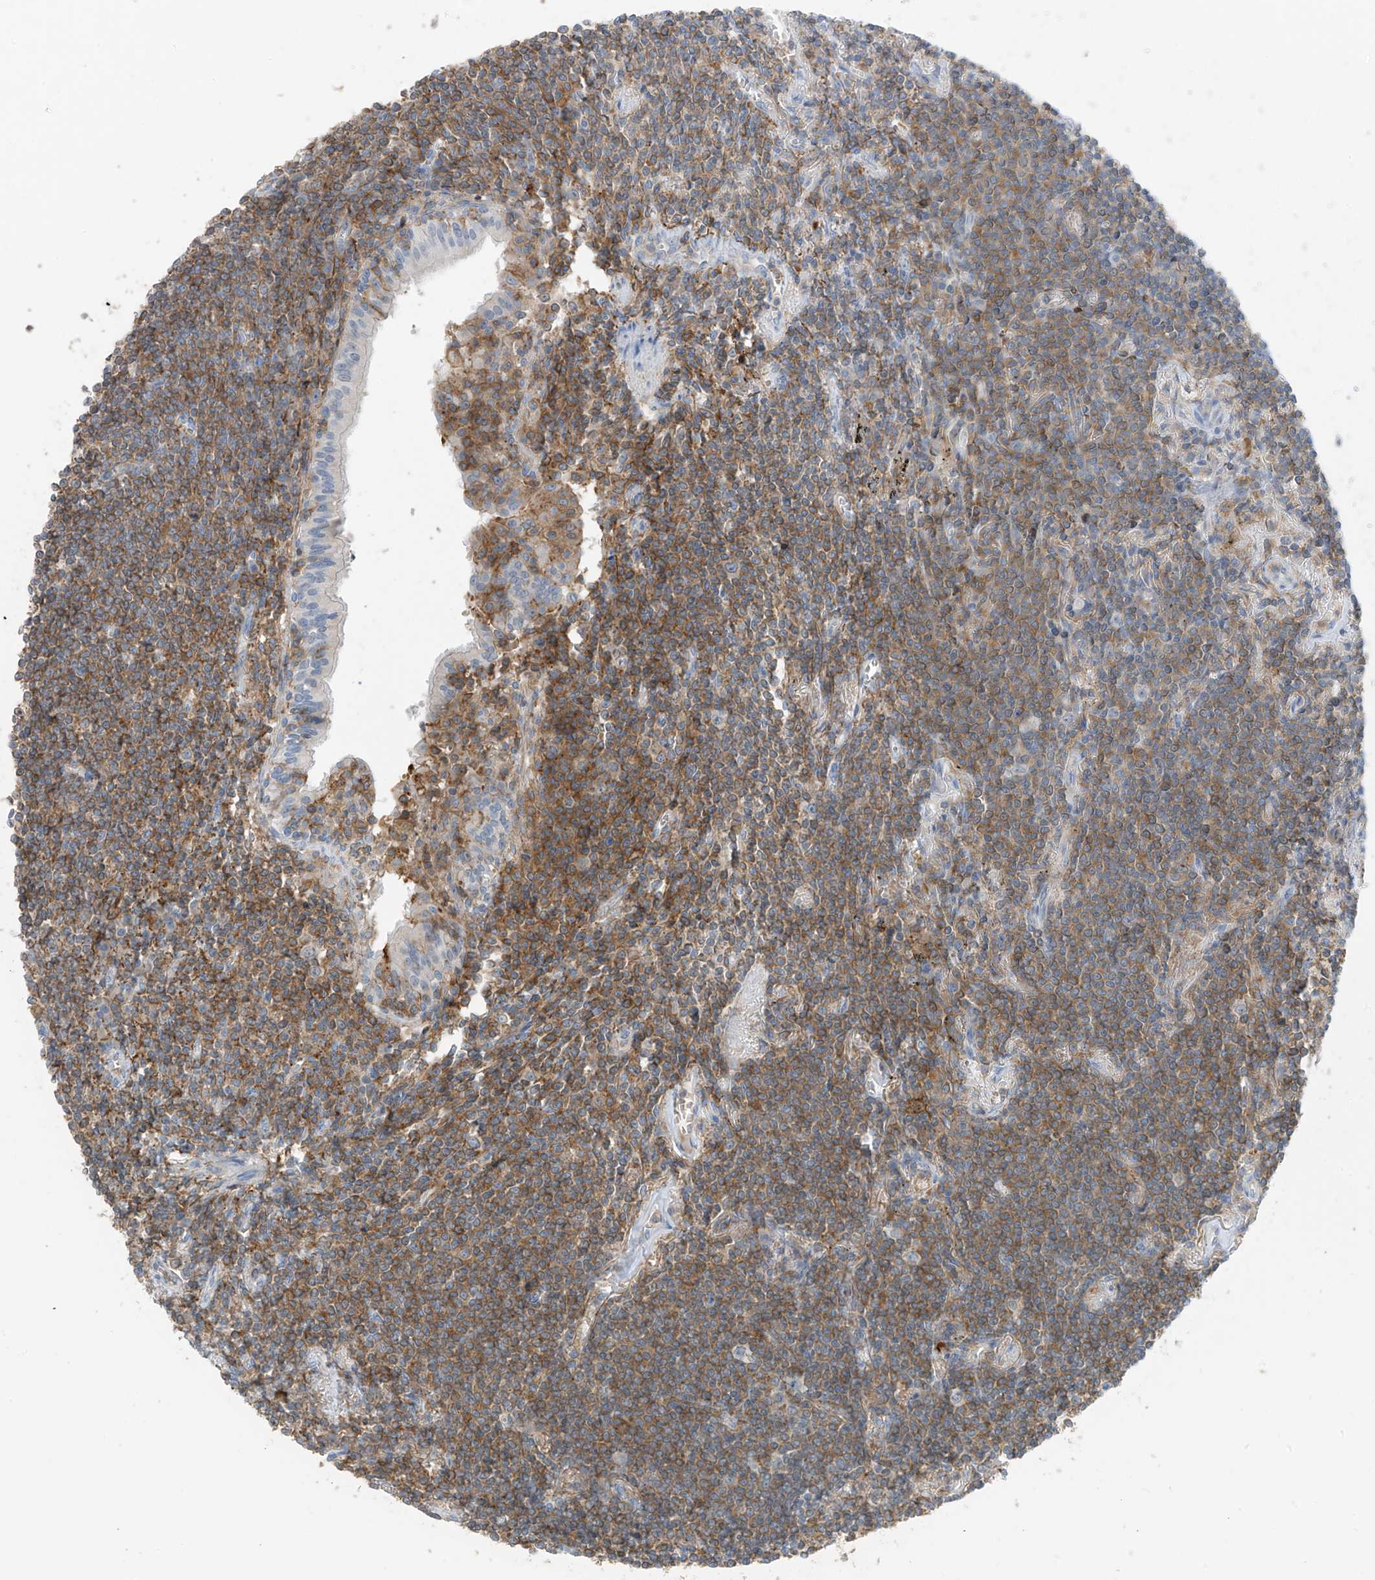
{"staining": {"intensity": "moderate", "quantity": ">75%", "location": "cytoplasmic/membranous"}, "tissue": "lymphoma", "cell_type": "Tumor cells", "image_type": "cancer", "snomed": [{"axis": "morphology", "description": "Malignant lymphoma, non-Hodgkin's type, Low grade"}, {"axis": "topography", "description": "Lung"}], "caption": "Immunohistochemical staining of human lymphoma reveals medium levels of moderate cytoplasmic/membranous staining in about >75% of tumor cells. (DAB IHC with brightfield microscopy, high magnification).", "gene": "NALCN", "patient": {"sex": "female", "age": 71}}